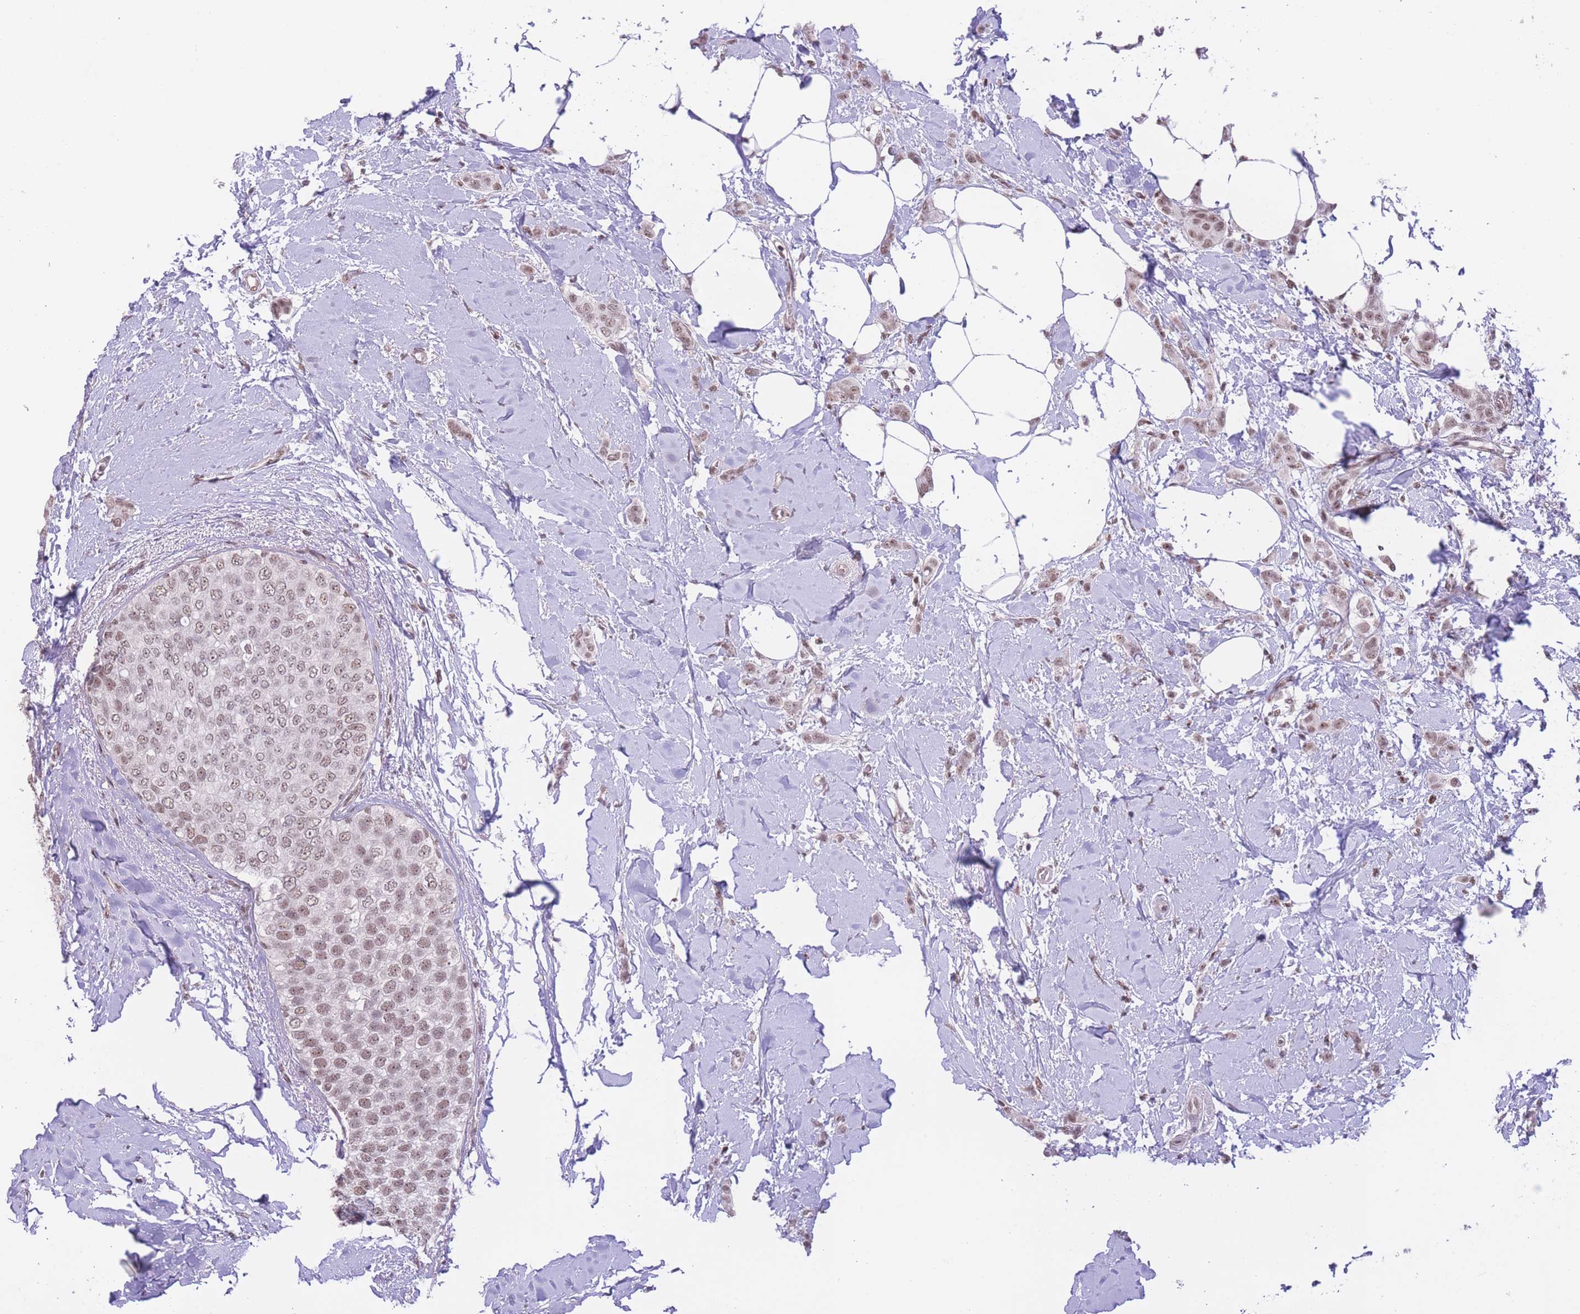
{"staining": {"intensity": "moderate", "quantity": ">75%", "location": "nuclear"}, "tissue": "breast cancer", "cell_type": "Tumor cells", "image_type": "cancer", "snomed": [{"axis": "morphology", "description": "Duct carcinoma"}, {"axis": "topography", "description": "Breast"}], "caption": "DAB immunohistochemical staining of invasive ductal carcinoma (breast) displays moderate nuclear protein positivity in about >75% of tumor cells.", "gene": "PCIF1", "patient": {"sex": "female", "age": 72}}